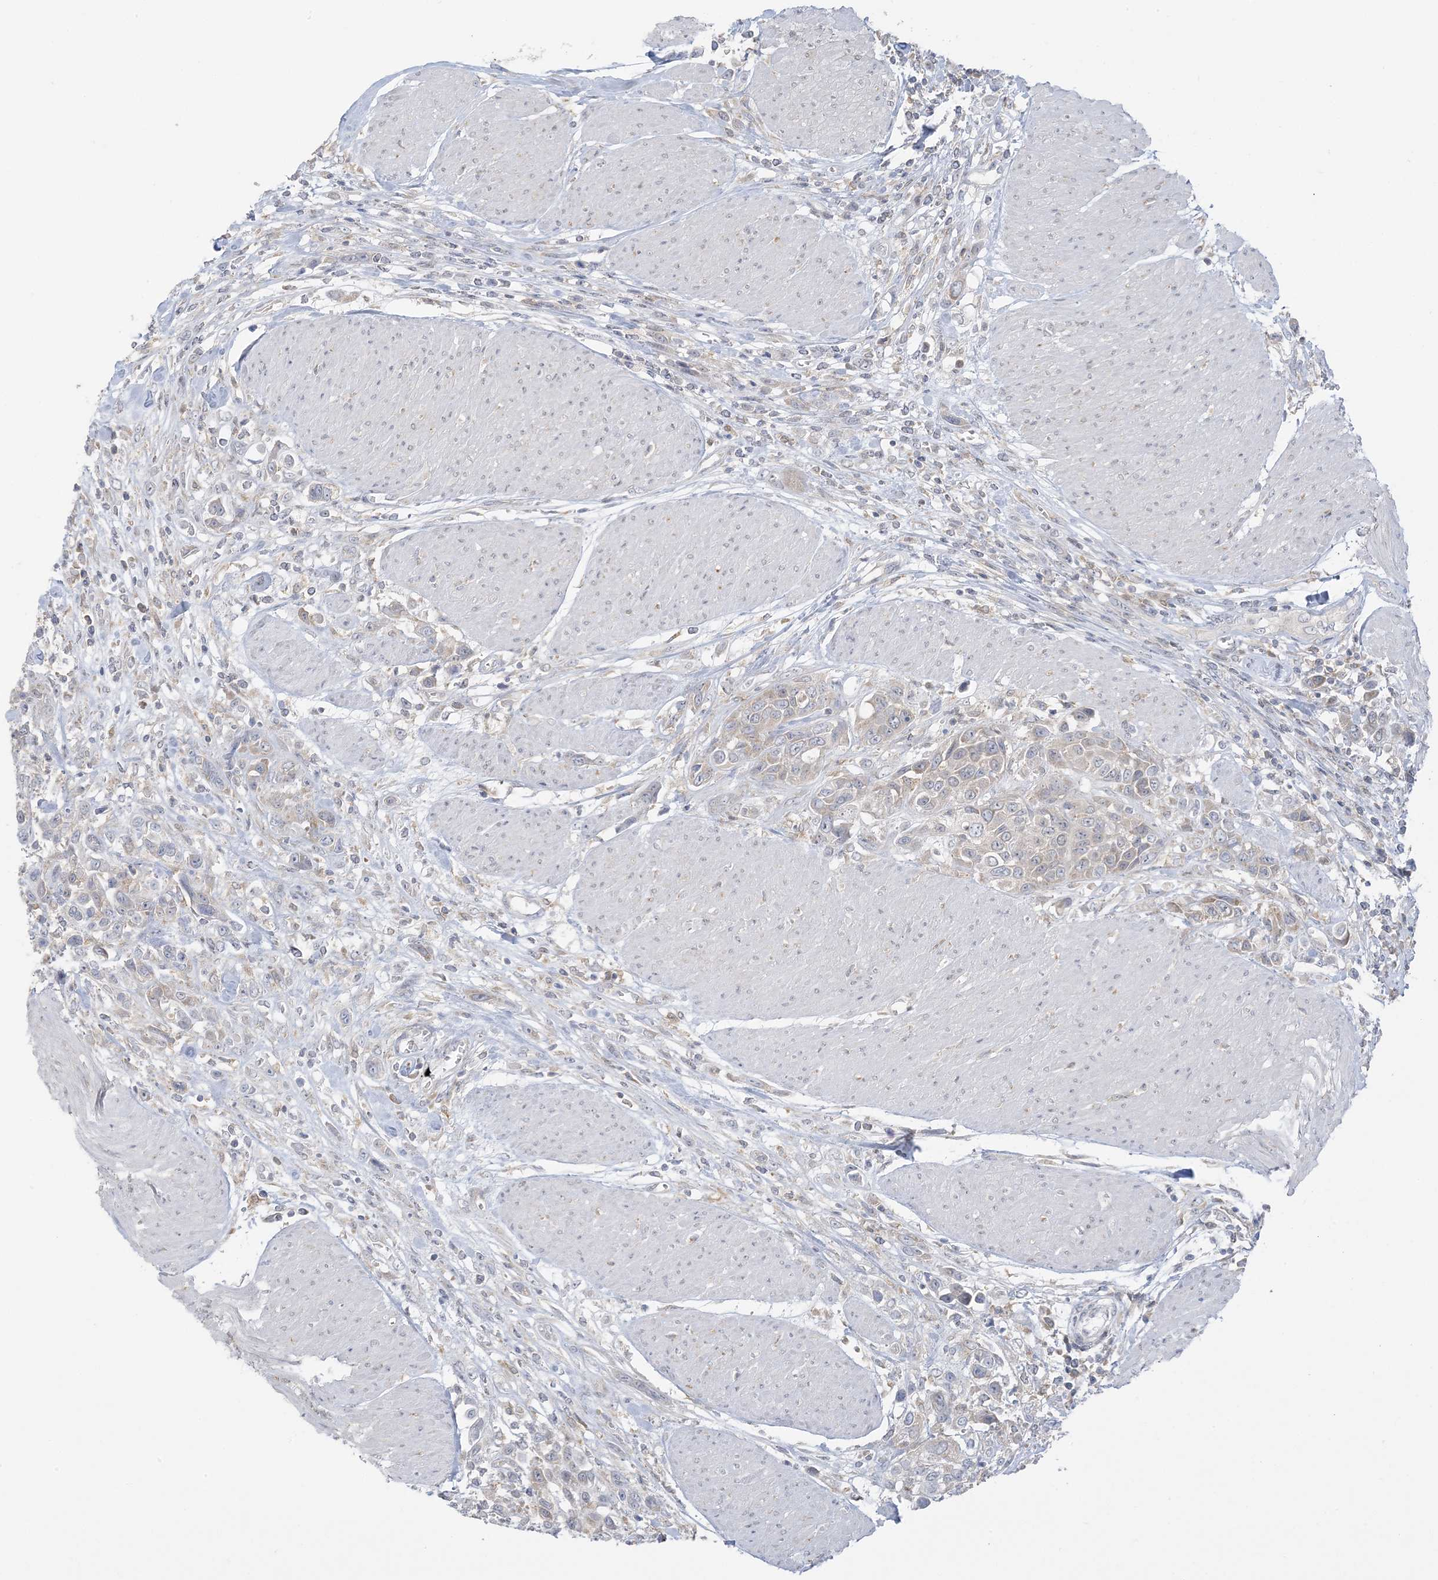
{"staining": {"intensity": "negative", "quantity": "none", "location": "none"}, "tissue": "urothelial cancer", "cell_type": "Tumor cells", "image_type": "cancer", "snomed": [{"axis": "morphology", "description": "Urothelial carcinoma, High grade"}, {"axis": "topography", "description": "Urinary bladder"}], "caption": "Immunohistochemical staining of human urothelial cancer exhibits no significant staining in tumor cells.", "gene": "EEFSEC", "patient": {"sex": "male", "age": 50}}